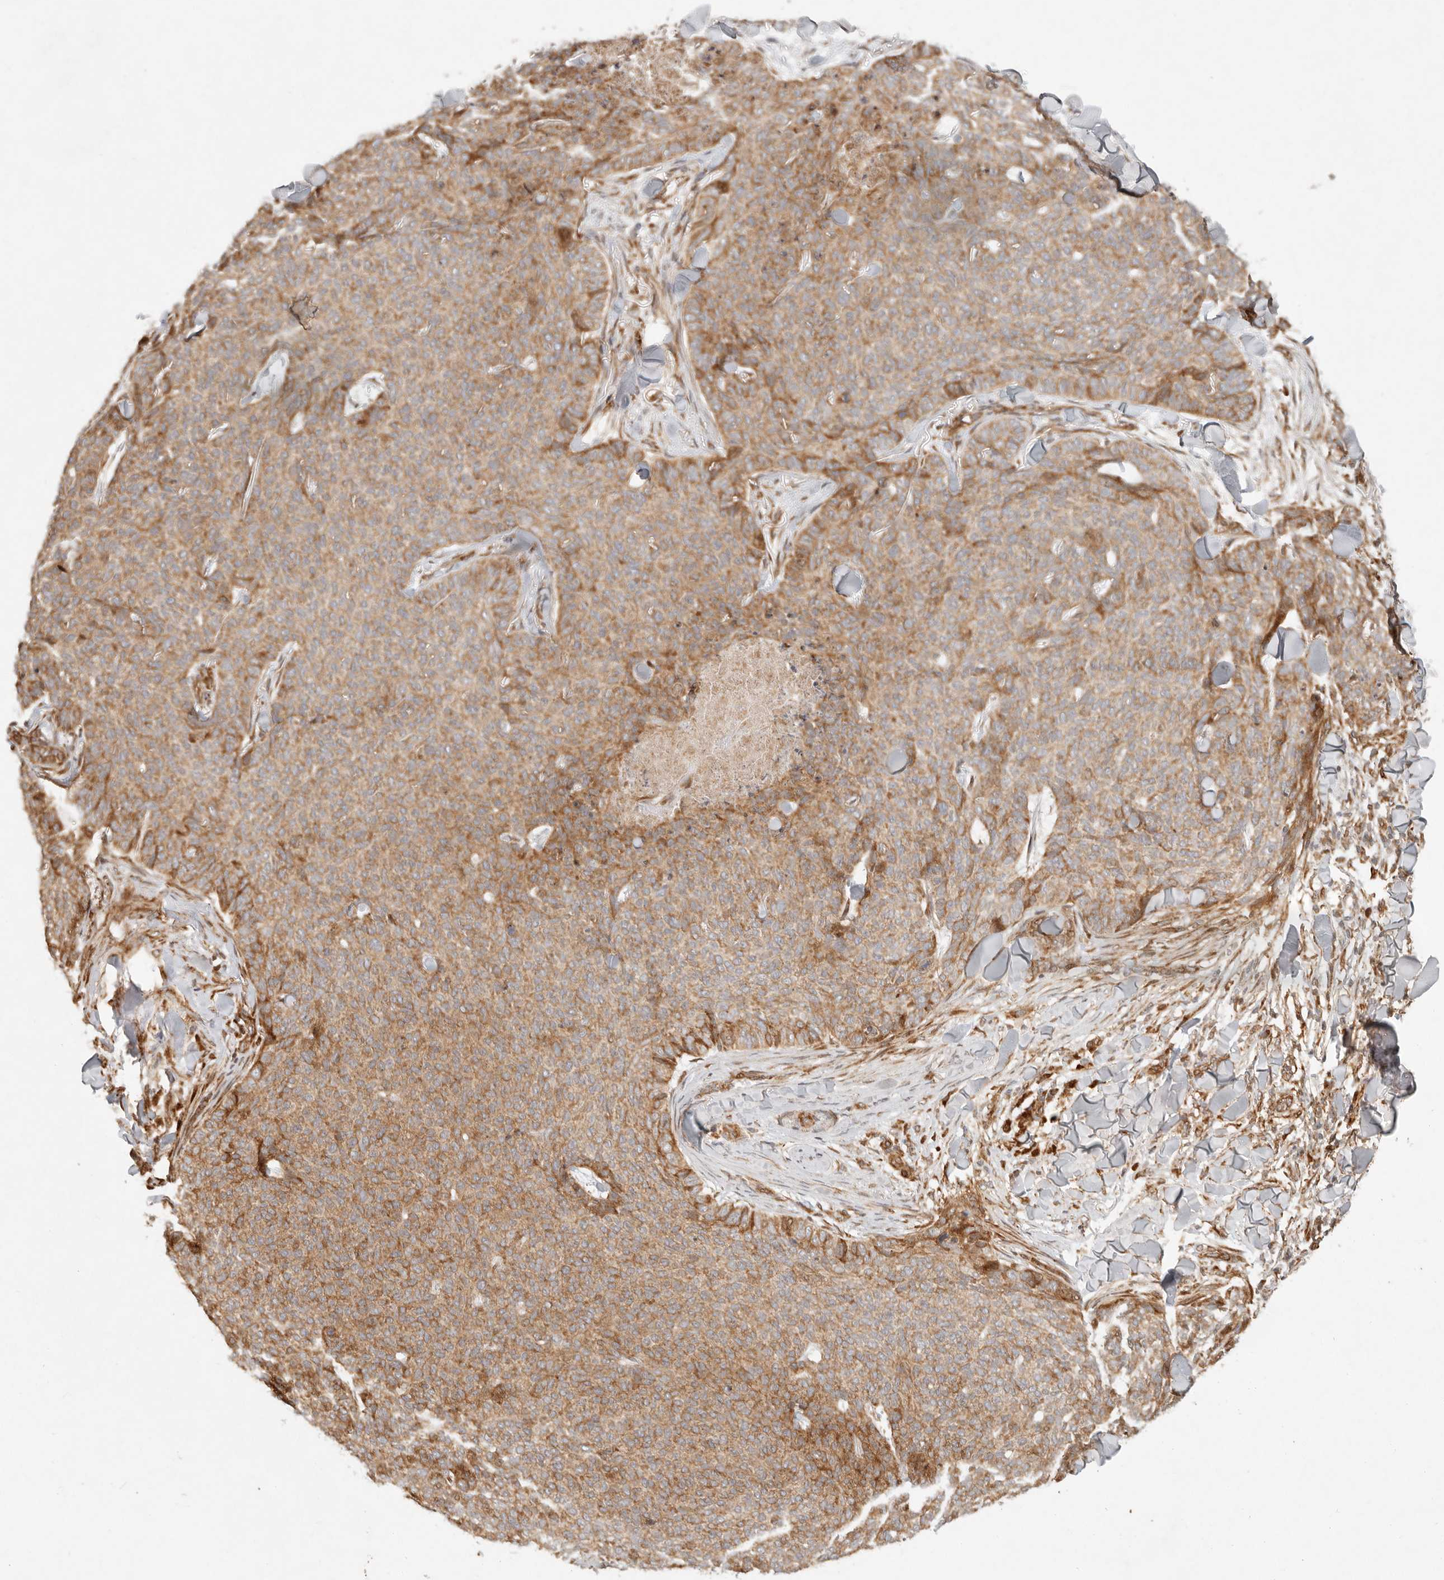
{"staining": {"intensity": "moderate", "quantity": ">75%", "location": "cytoplasmic/membranous"}, "tissue": "skin cancer", "cell_type": "Tumor cells", "image_type": "cancer", "snomed": [{"axis": "morphology", "description": "Normal tissue, NOS"}, {"axis": "morphology", "description": "Basal cell carcinoma"}, {"axis": "topography", "description": "Skin"}], "caption": "DAB (3,3'-diaminobenzidine) immunohistochemical staining of human skin cancer reveals moderate cytoplasmic/membranous protein expression in approximately >75% of tumor cells.", "gene": "KLHL38", "patient": {"sex": "male", "age": 50}}